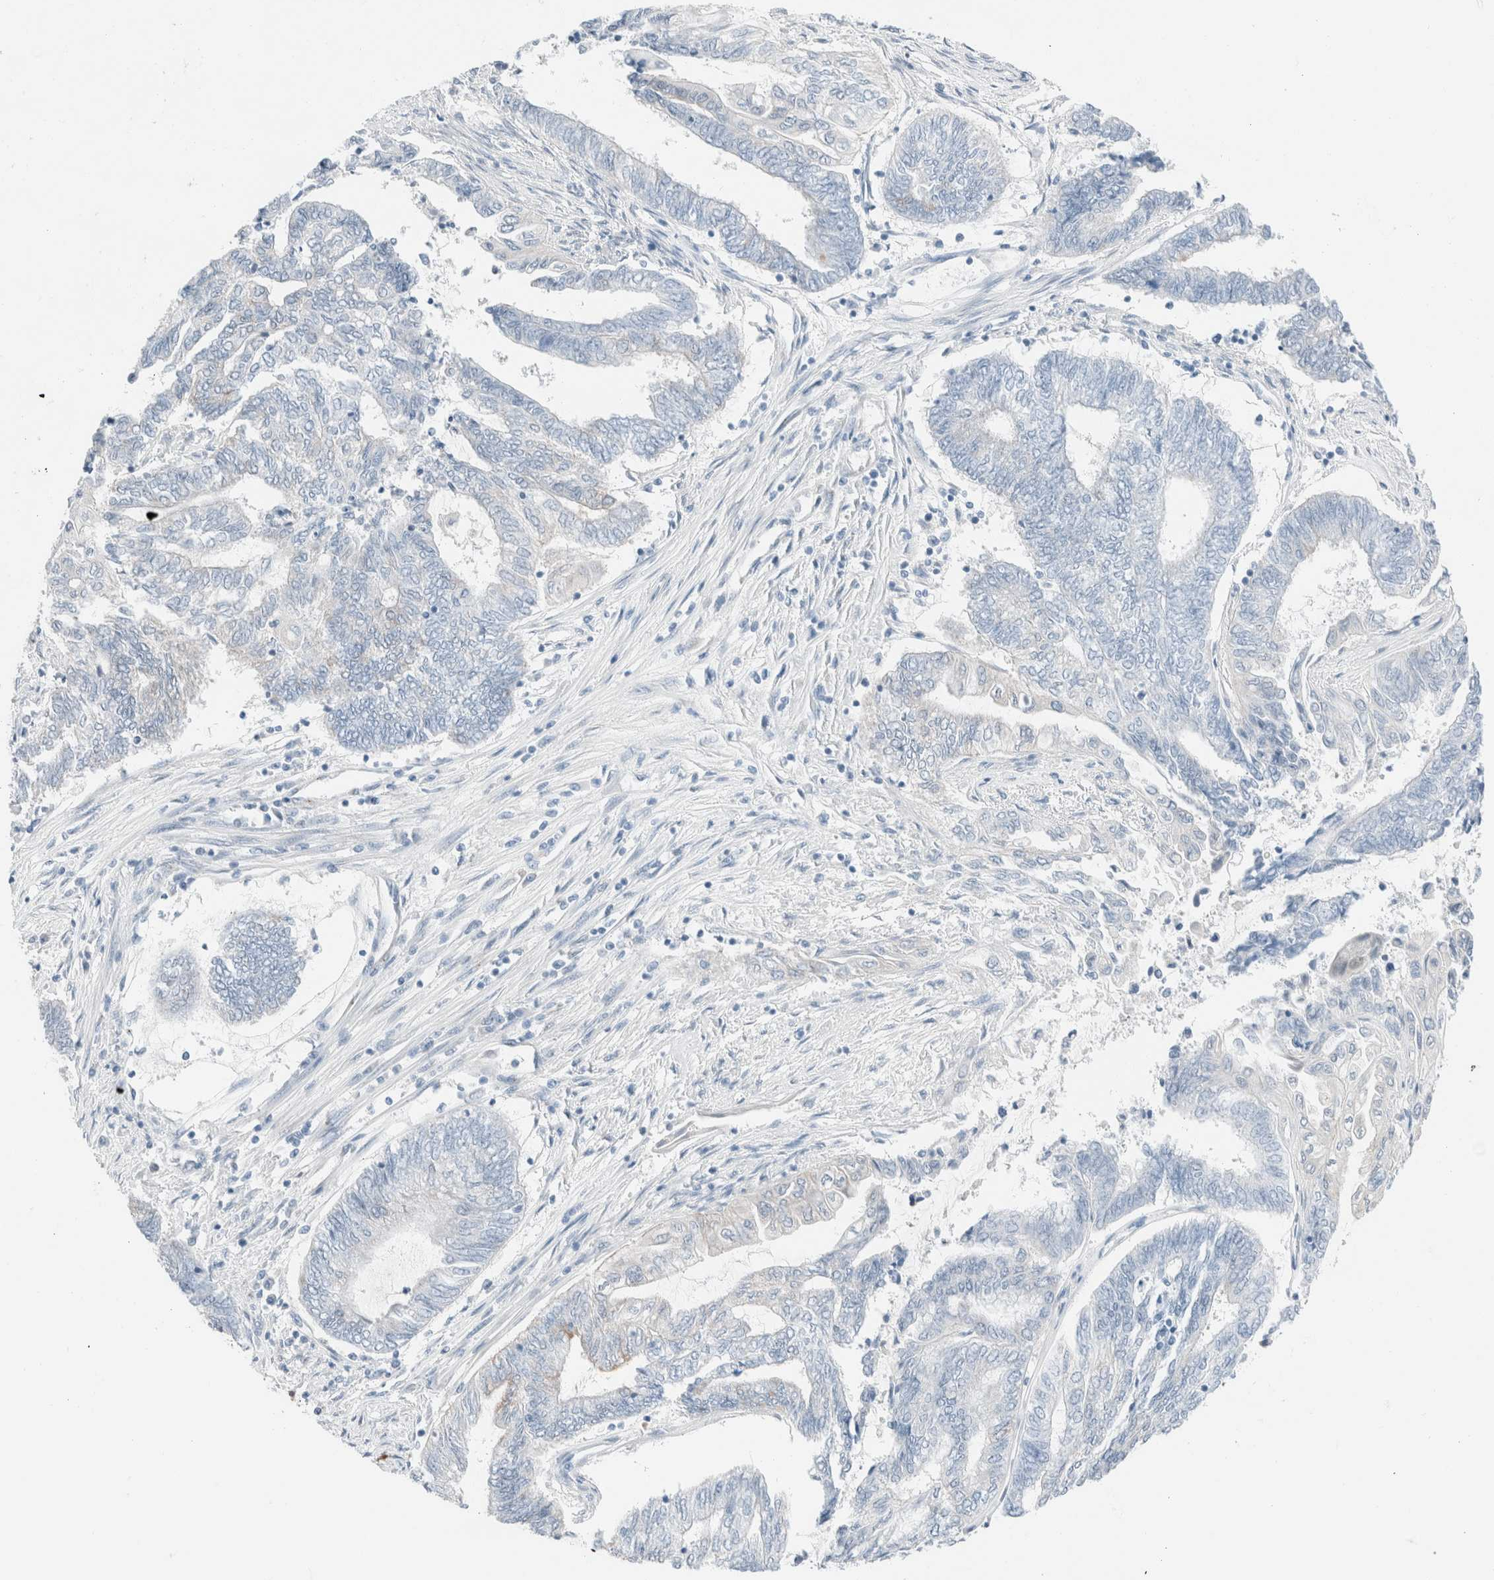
{"staining": {"intensity": "weak", "quantity": "<25%", "location": "cytoplasmic/membranous"}, "tissue": "endometrial cancer", "cell_type": "Tumor cells", "image_type": "cancer", "snomed": [{"axis": "morphology", "description": "Adenocarcinoma, NOS"}, {"axis": "topography", "description": "Uterus"}, {"axis": "topography", "description": "Endometrium"}], "caption": "Immunohistochemistry histopathology image of neoplastic tissue: endometrial cancer (adenocarcinoma) stained with DAB demonstrates no significant protein expression in tumor cells.", "gene": "CASC3", "patient": {"sex": "female", "age": 70}}